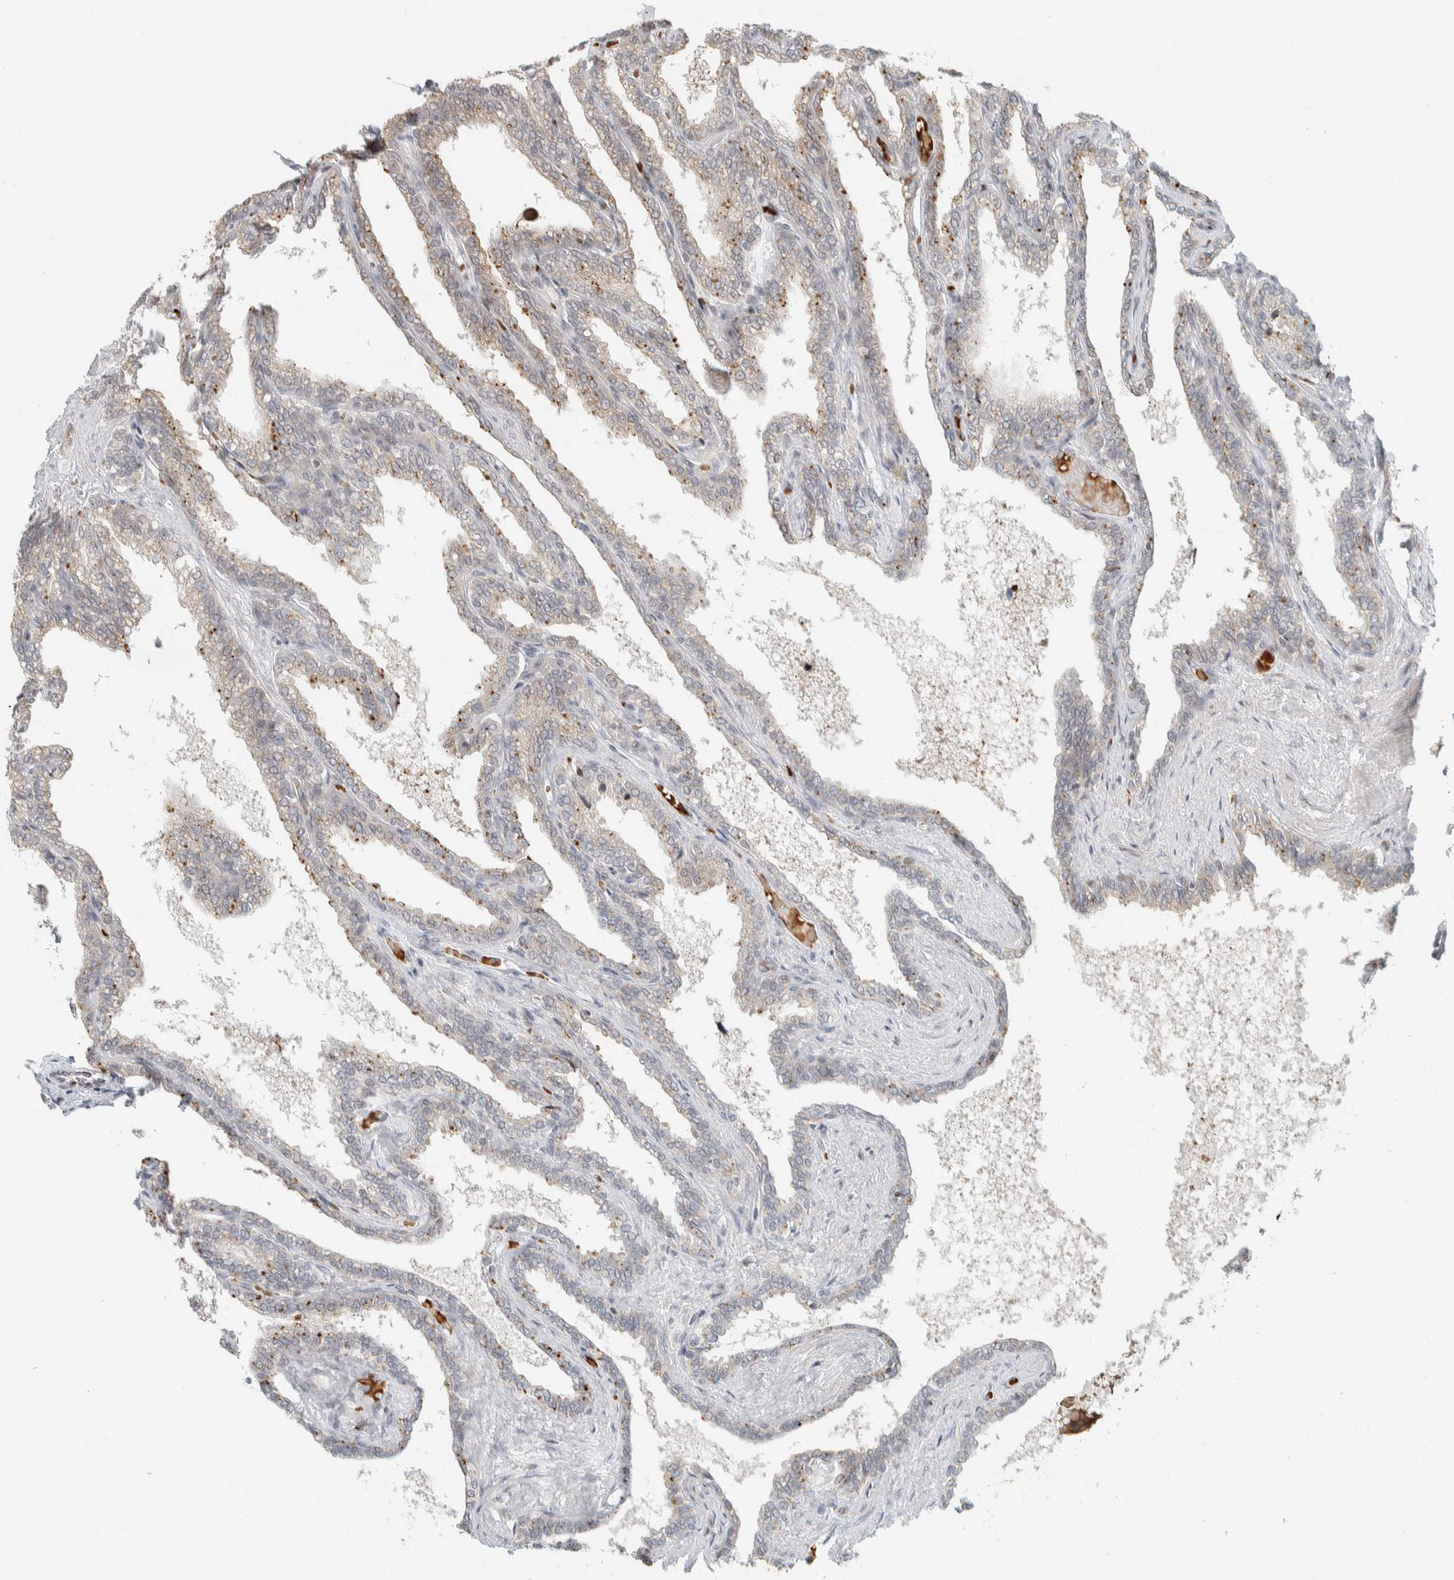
{"staining": {"intensity": "weak", "quantity": "<25%", "location": "cytoplasmic/membranous,nuclear"}, "tissue": "seminal vesicle", "cell_type": "Glandular cells", "image_type": "normal", "snomed": [{"axis": "morphology", "description": "Normal tissue, NOS"}, {"axis": "topography", "description": "Seminal veicle"}], "caption": "Glandular cells show no significant staining in benign seminal vesicle.", "gene": "ZBTB2", "patient": {"sex": "male", "age": 46}}